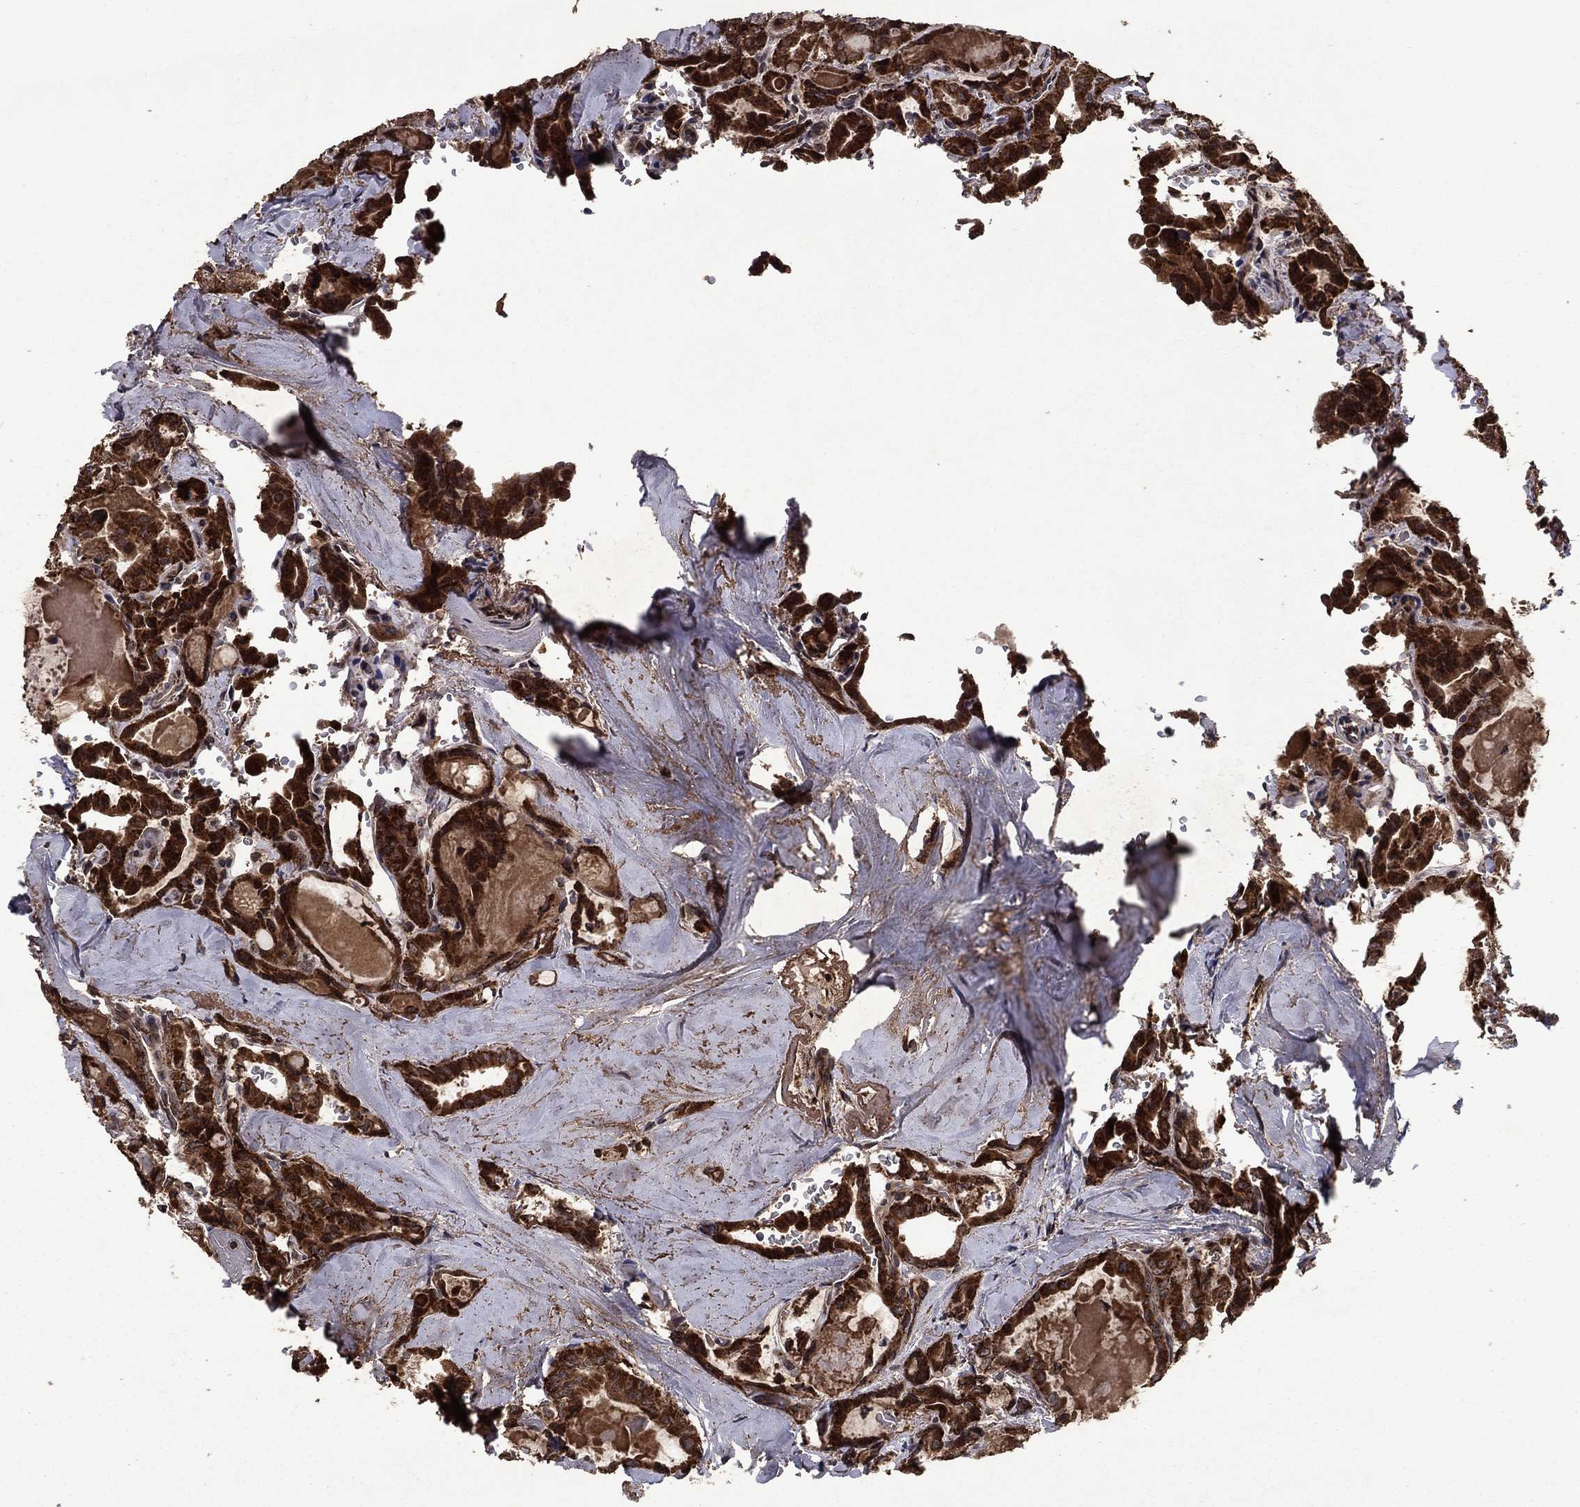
{"staining": {"intensity": "strong", "quantity": ">75%", "location": "cytoplasmic/membranous"}, "tissue": "thyroid cancer", "cell_type": "Tumor cells", "image_type": "cancer", "snomed": [{"axis": "morphology", "description": "Papillary adenocarcinoma, NOS"}, {"axis": "topography", "description": "Thyroid gland"}], "caption": "Thyroid cancer was stained to show a protein in brown. There is high levels of strong cytoplasmic/membranous expression in about >75% of tumor cells.", "gene": "DHRS1", "patient": {"sex": "female", "age": 41}}